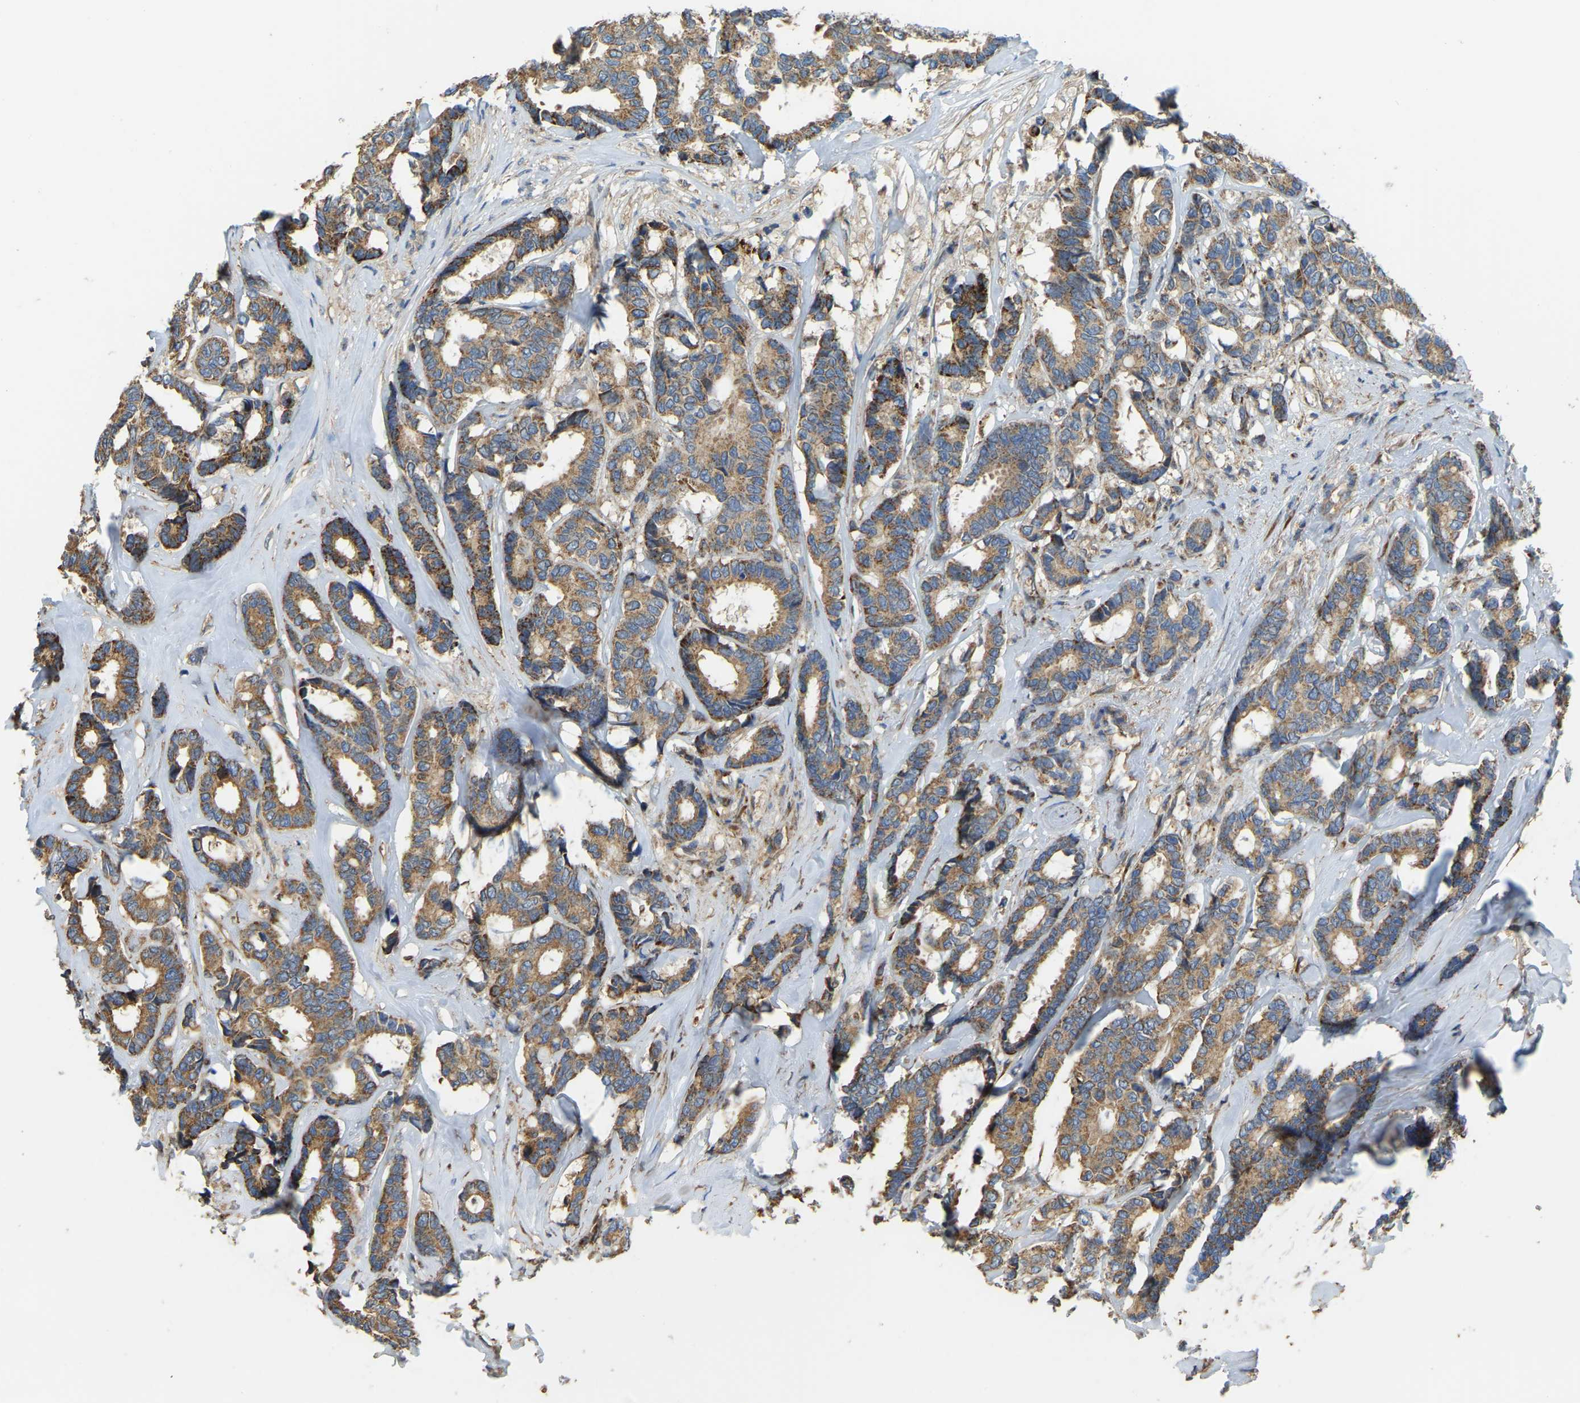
{"staining": {"intensity": "moderate", "quantity": ">75%", "location": "cytoplasmic/membranous"}, "tissue": "breast cancer", "cell_type": "Tumor cells", "image_type": "cancer", "snomed": [{"axis": "morphology", "description": "Duct carcinoma"}, {"axis": "topography", "description": "Breast"}], "caption": "A histopathology image of human breast invasive ductal carcinoma stained for a protein displays moderate cytoplasmic/membranous brown staining in tumor cells.", "gene": "PSMD7", "patient": {"sex": "female", "age": 87}}